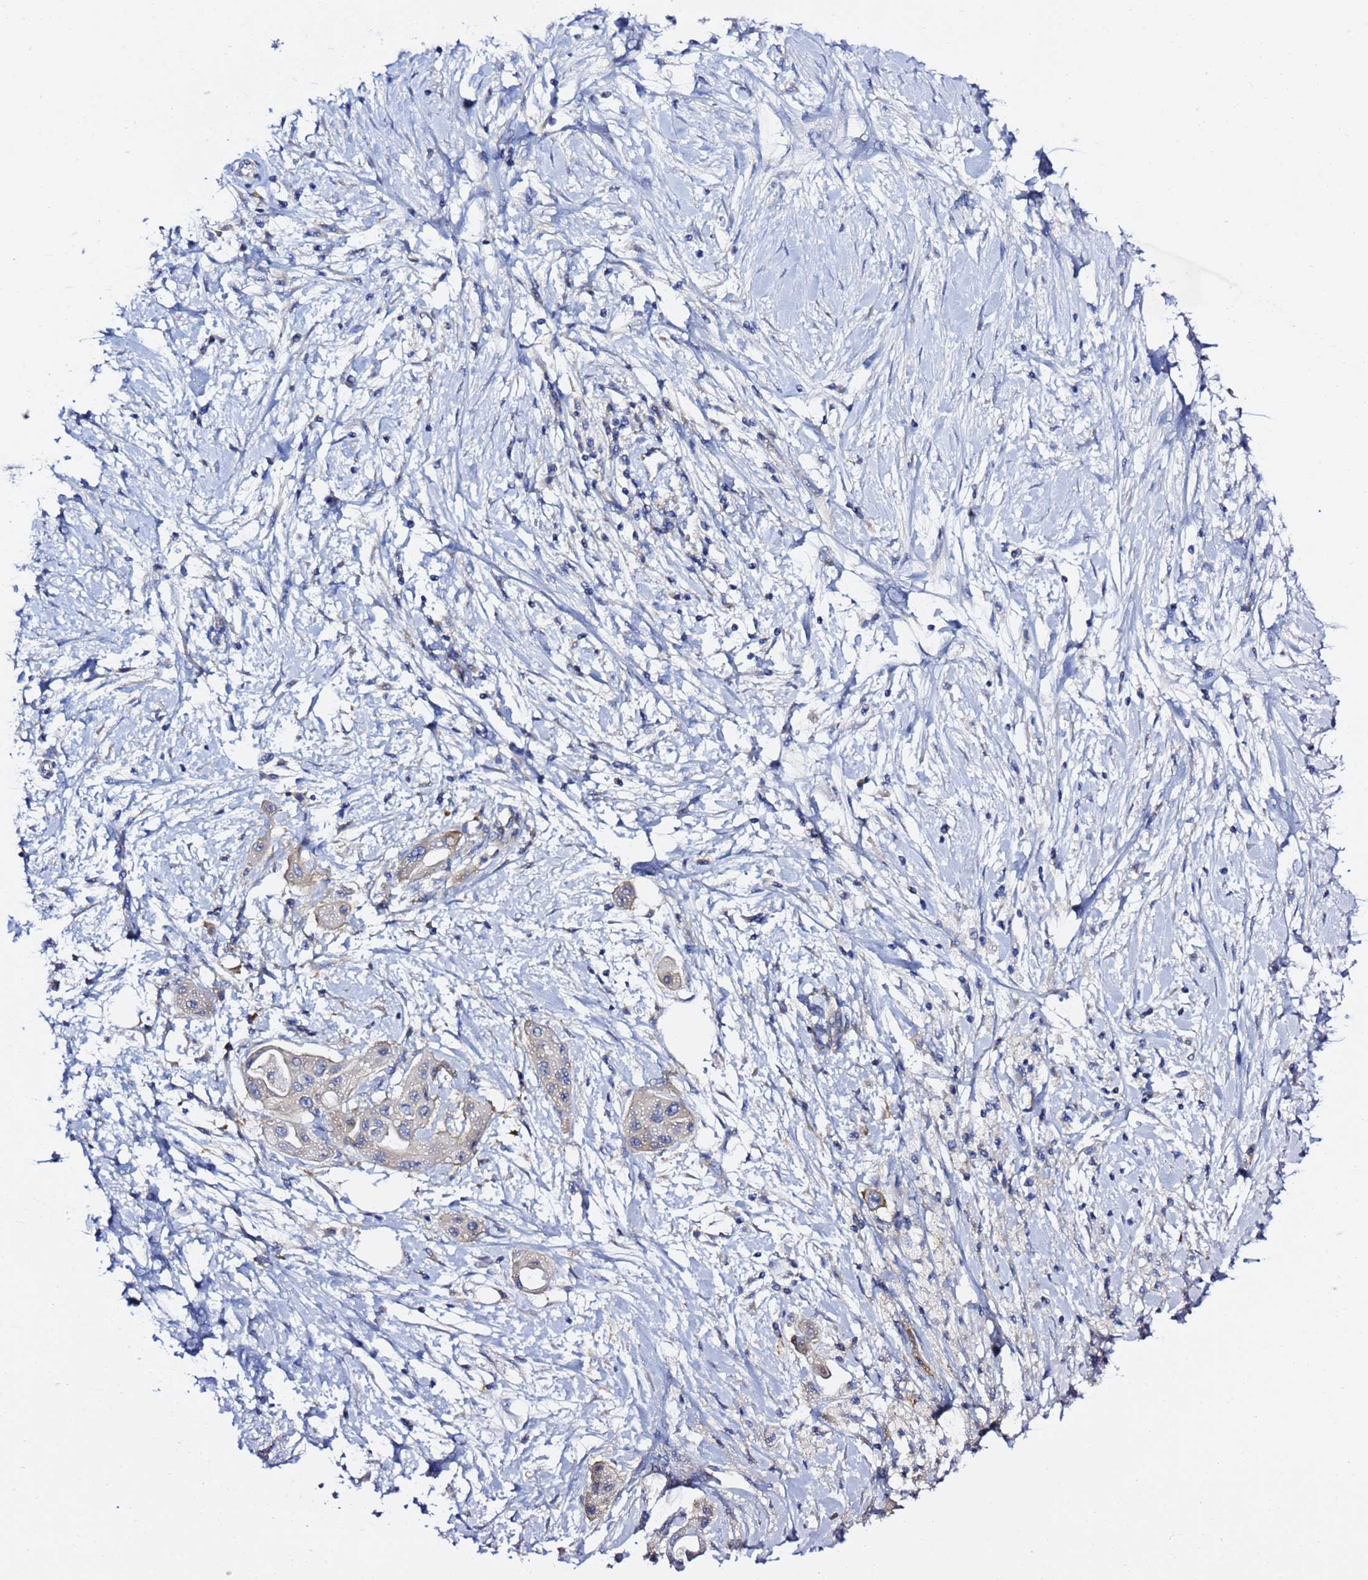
{"staining": {"intensity": "weak", "quantity": "<25%", "location": "cytoplasmic/membranous"}, "tissue": "pancreatic cancer", "cell_type": "Tumor cells", "image_type": "cancer", "snomed": [{"axis": "morphology", "description": "Adenocarcinoma, NOS"}, {"axis": "topography", "description": "Pancreas"}], "caption": "This histopathology image is of pancreatic cancer (adenocarcinoma) stained with immunohistochemistry (IHC) to label a protein in brown with the nuclei are counter-stained blue. There is no positivity in tumor cells.", "gene": "LENG1", "patient": {"sex": "male", "age": 68}}